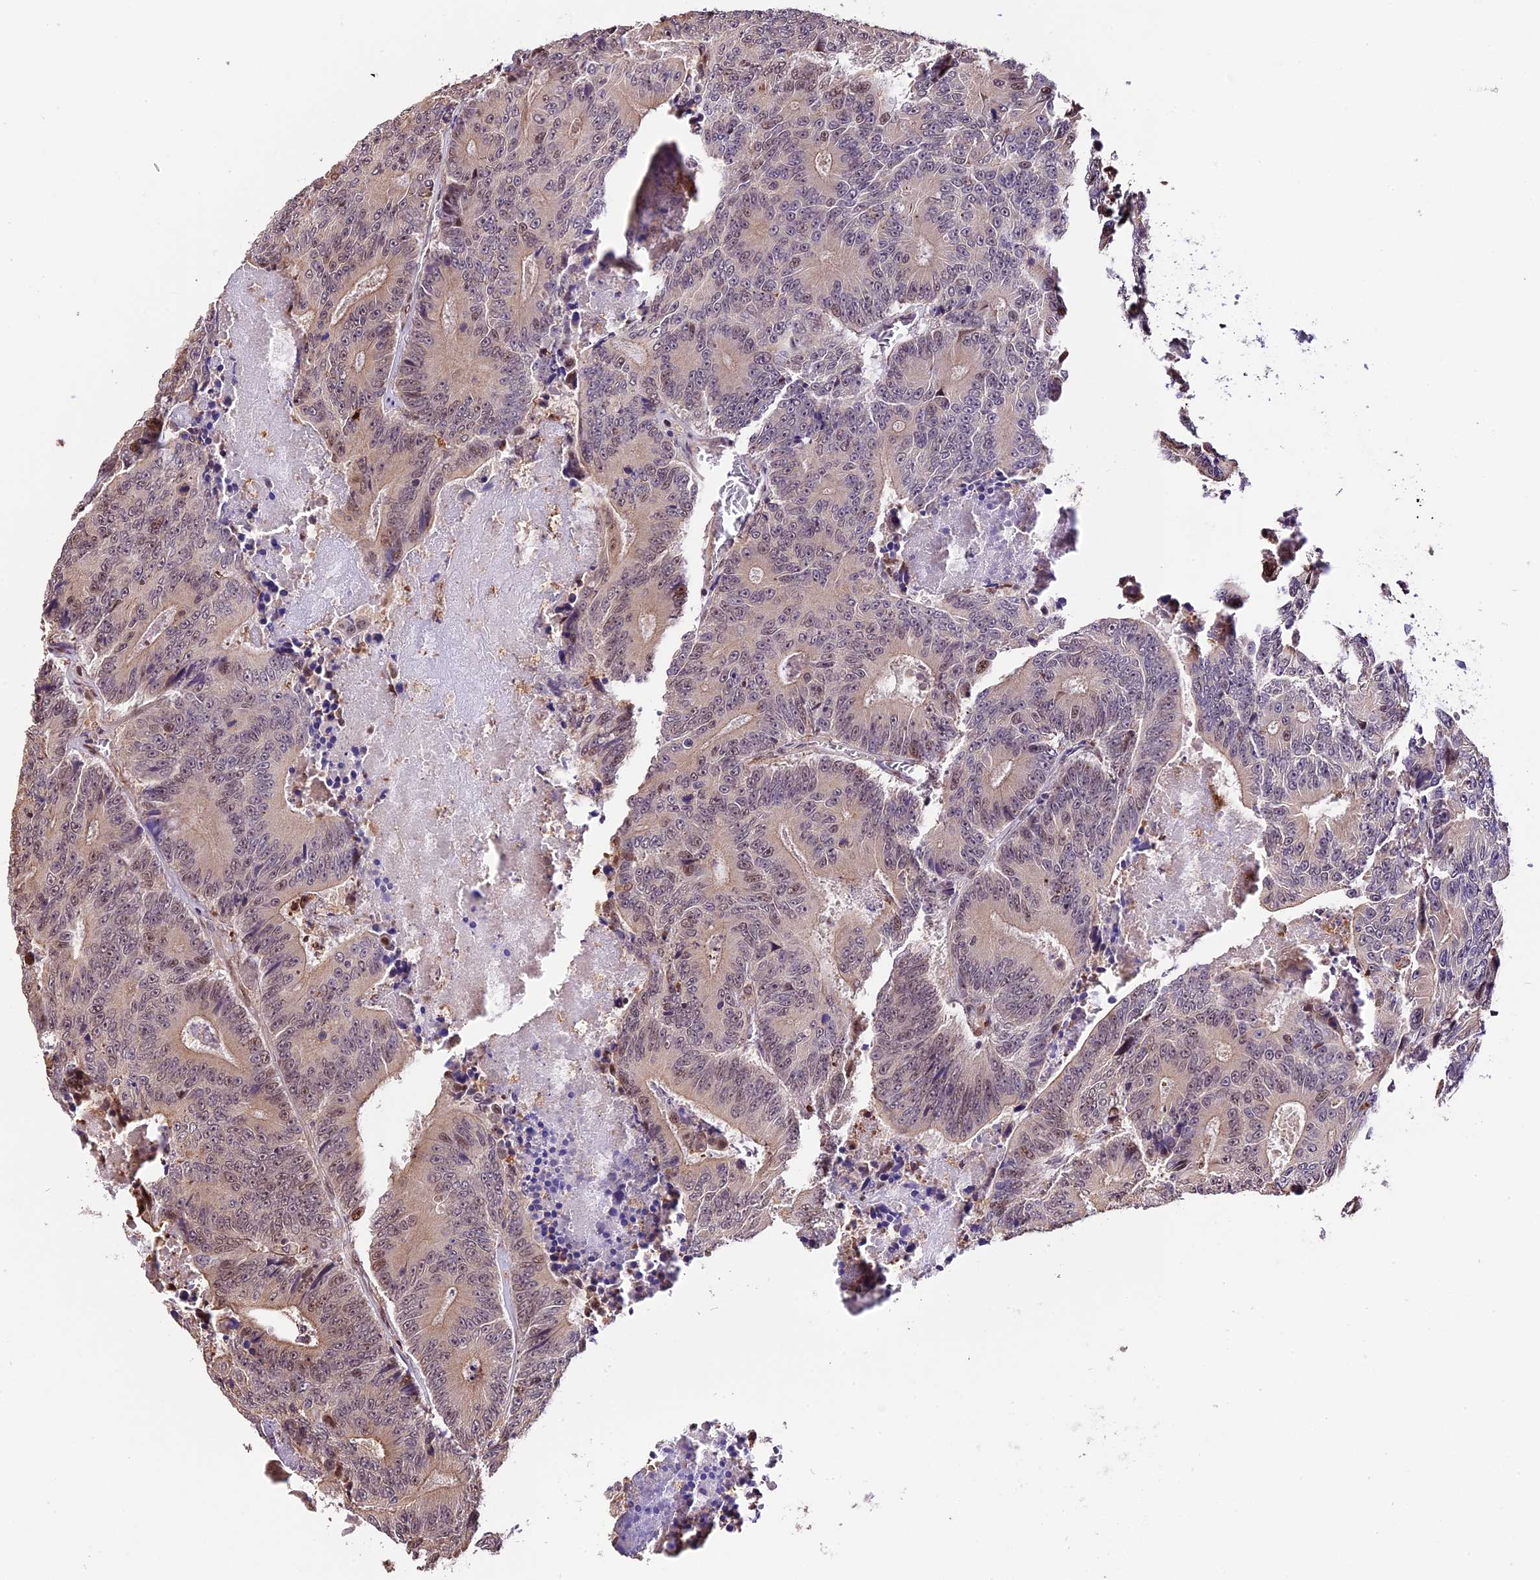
{"staining": {"intensity": "weak", "quantity": "<25%", "location": "nuclear"}, "tissue": "colorectal cancer", "cell_type": "Tumor cells", "image_type": "cancer", "snomed": [{"axis": "morphology", "description": "Adenocarcinoma, NOS"}, {"axis": "topography", "description": "Colon"}], "caption": "Tumor cells show no significant protein positivity in colorectal cancer (adenocarcinoma).", "gene": "HERPUD1", "patient": {"sex": "male", "age": 83}}